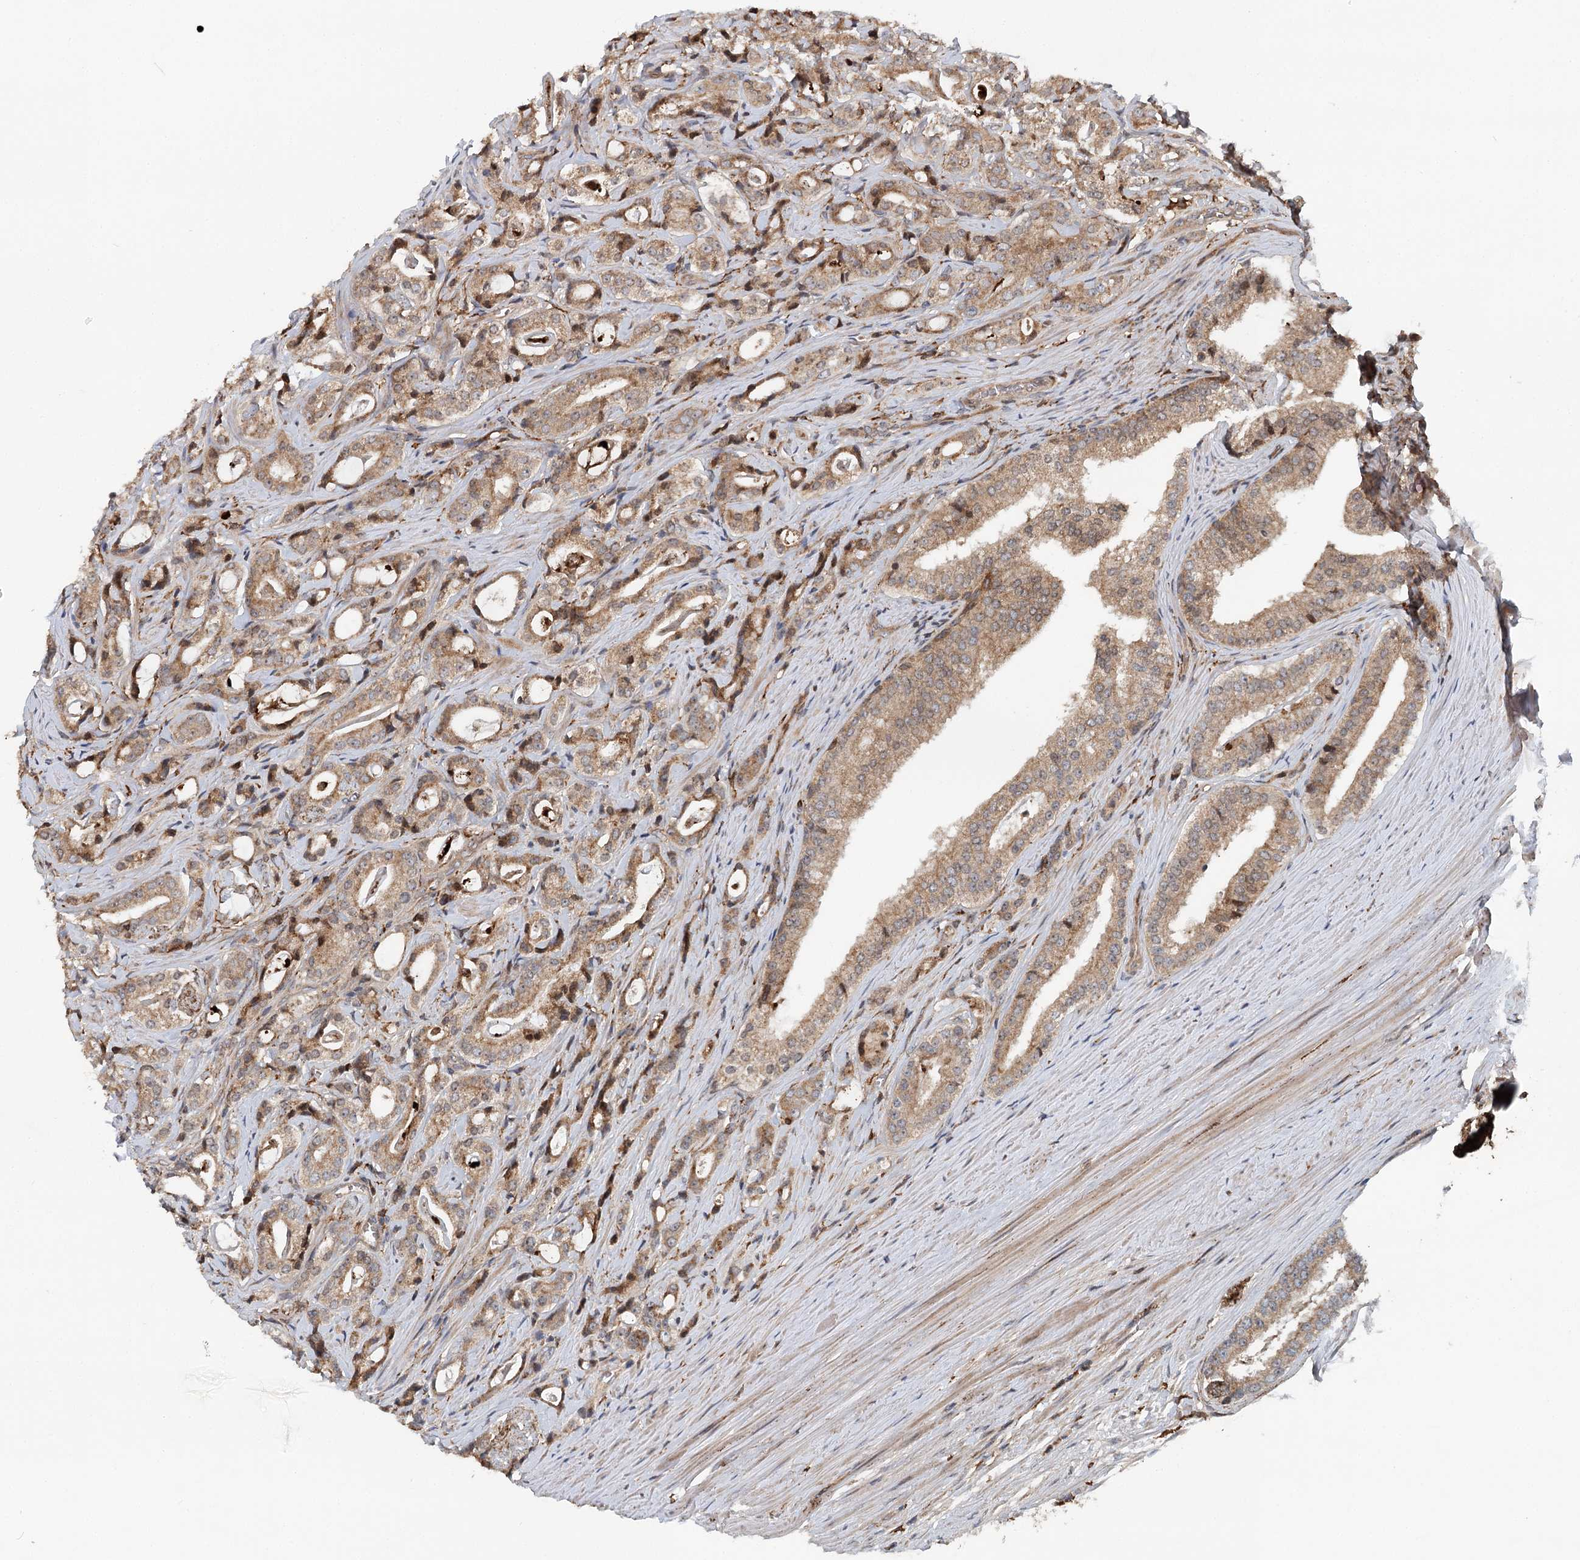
{"staining": {"intensity": "moderate", "quantity": ">75%", "location": "cytoplasmic/membranous"}, "tissue": "prostate cancer", "cell_type": "Tumor cells", "image_type": "cancer", "snomed": [{"axis": "morphology", "description": "Adenocarcinoma, High grade"}, {"axis": "topography", "description": "Prostate"}], "caption": "This histopathology image shows IHC staining of human prostate cancer, with medium moderate cytoplasmic/membranous positivity in about >75% of tumor cells.", "gene": "RNF111", "patient": {"sex": "male", "age": 63}}